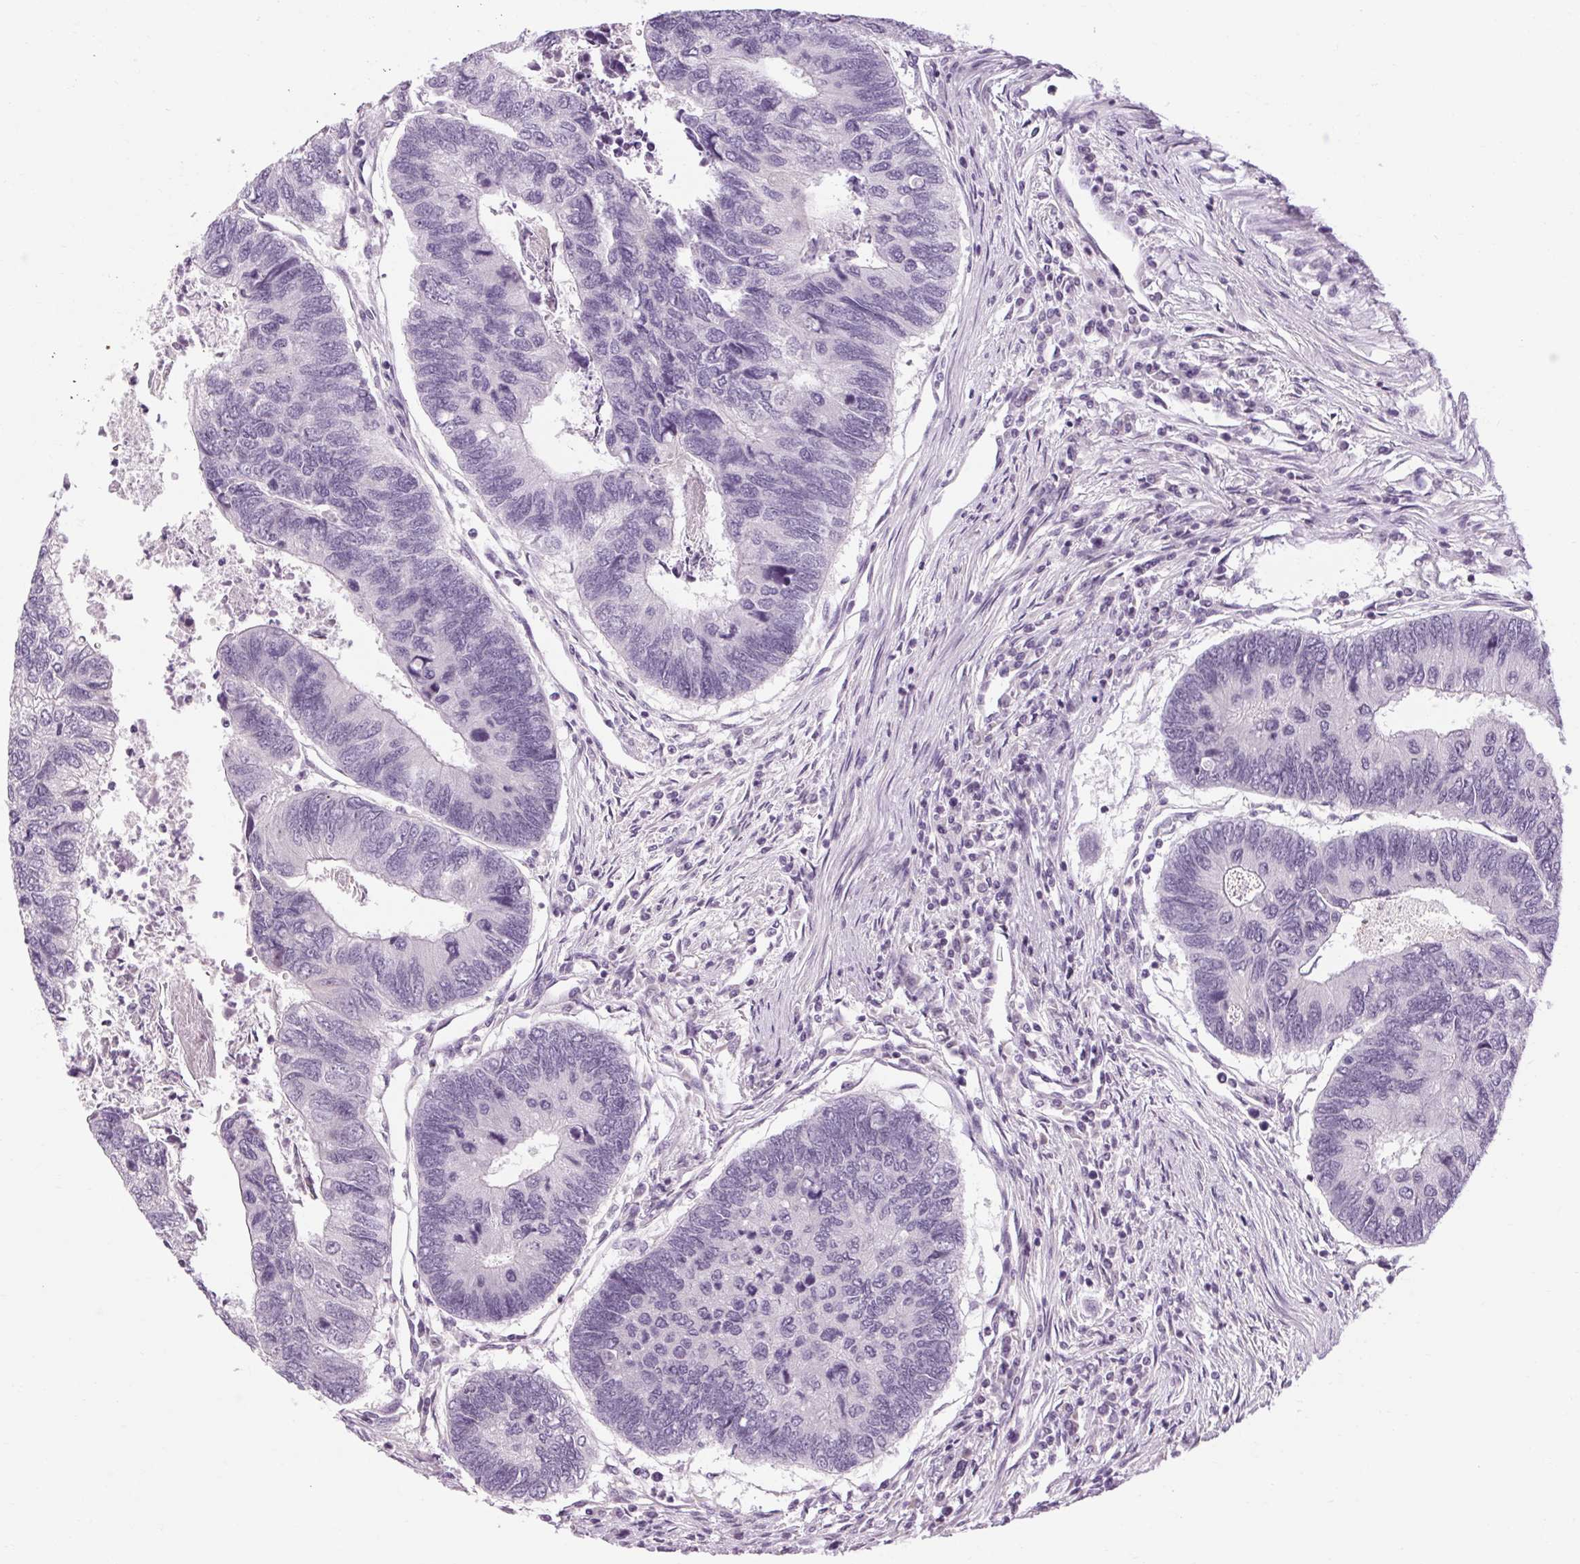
{"staining": {"intensity": "negative", "quantity": "none", "location": "none"}, "tissue": "colorectal cancer", "cell_type": "Tumor cells", "image_type": "cancer", "snomed": [{"axis": "morphology", "description": "Adenocarcinoma, NOS"}, {"axis": "topography", "description": "Colon"}], "caption": "DAB (3,3'-diaminobenzidine) immunohistochemical staining of colorectal cancer displays no significant positivity in tumor cells.", "gene": "KLHL40", "patient": {"sex": "female", "age": 67}}